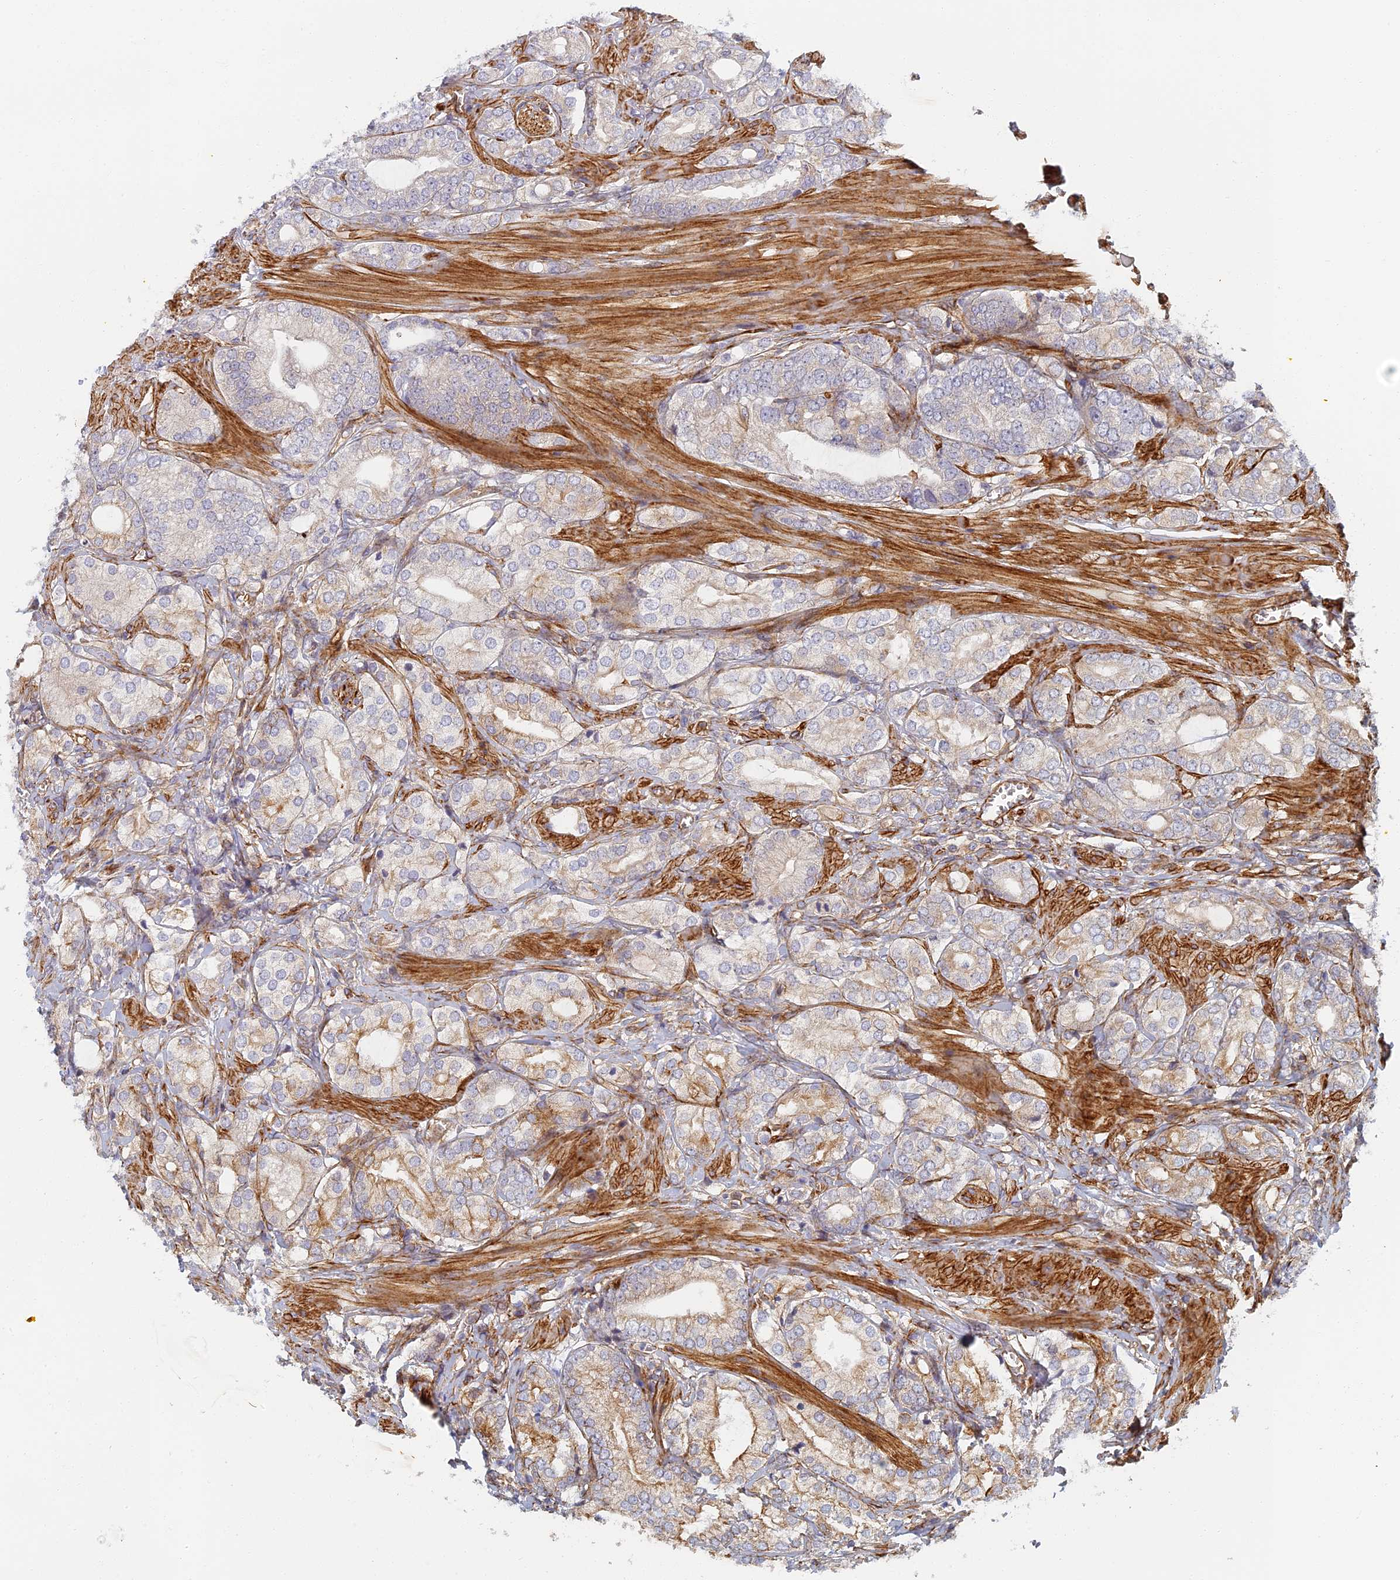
{"staining": {"intensity": "weak", "quantity": "<25%", "location": "cytoplasmic/membranous"}, "tissue": "prostate cancer", "cell_type": "Tumor cells", "image_type": "cancer", "snomed": [{"axis": "morphology", "description": "Adenocarcinoma, High grade"}, {"axis": "topography", "description": "Prostate"}], "caption": "Photomicrograph shows no significant protein expression in tumor cells of prostate cancer.", "gene": "ABCB10", "patient": {"sex": "male", "age": 50}}